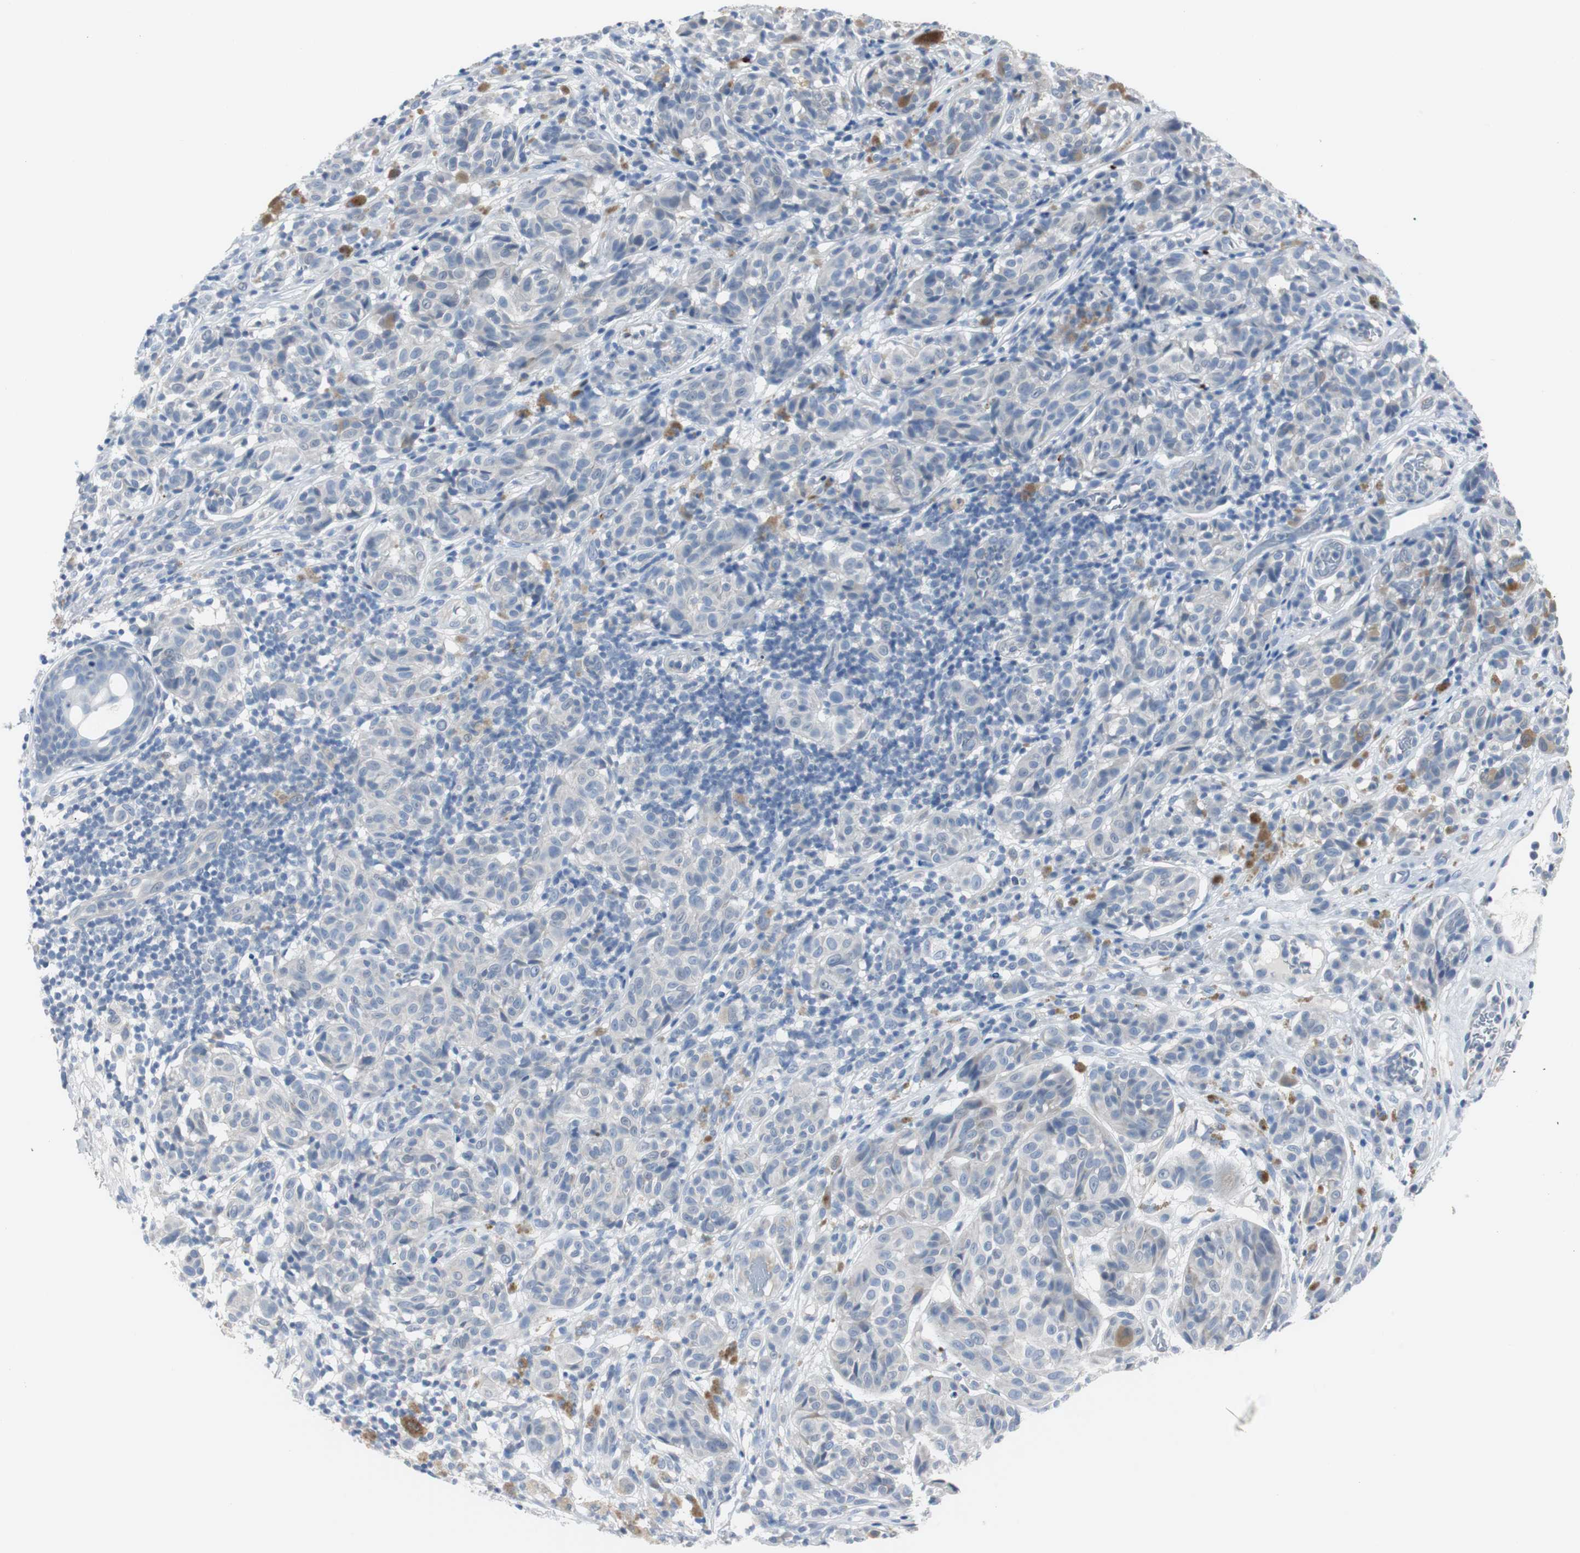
{"staining": {"intensity": "negative", "quantity": "none", "location": "none"}, "tissue": "melanoma", "cell_type": "Tumor cells", "image_type": "cancer", "snomed": [{"axis": "morphology", "description": "Malignant melanoma, NOS"}, {"axis": "topography", "description": "Skin"}], "caption": "An image of human malignant melanoma is negative for staining in tumor cells.", "gene": "RASA1", "patient": {"sex": "female", "age": 46}}